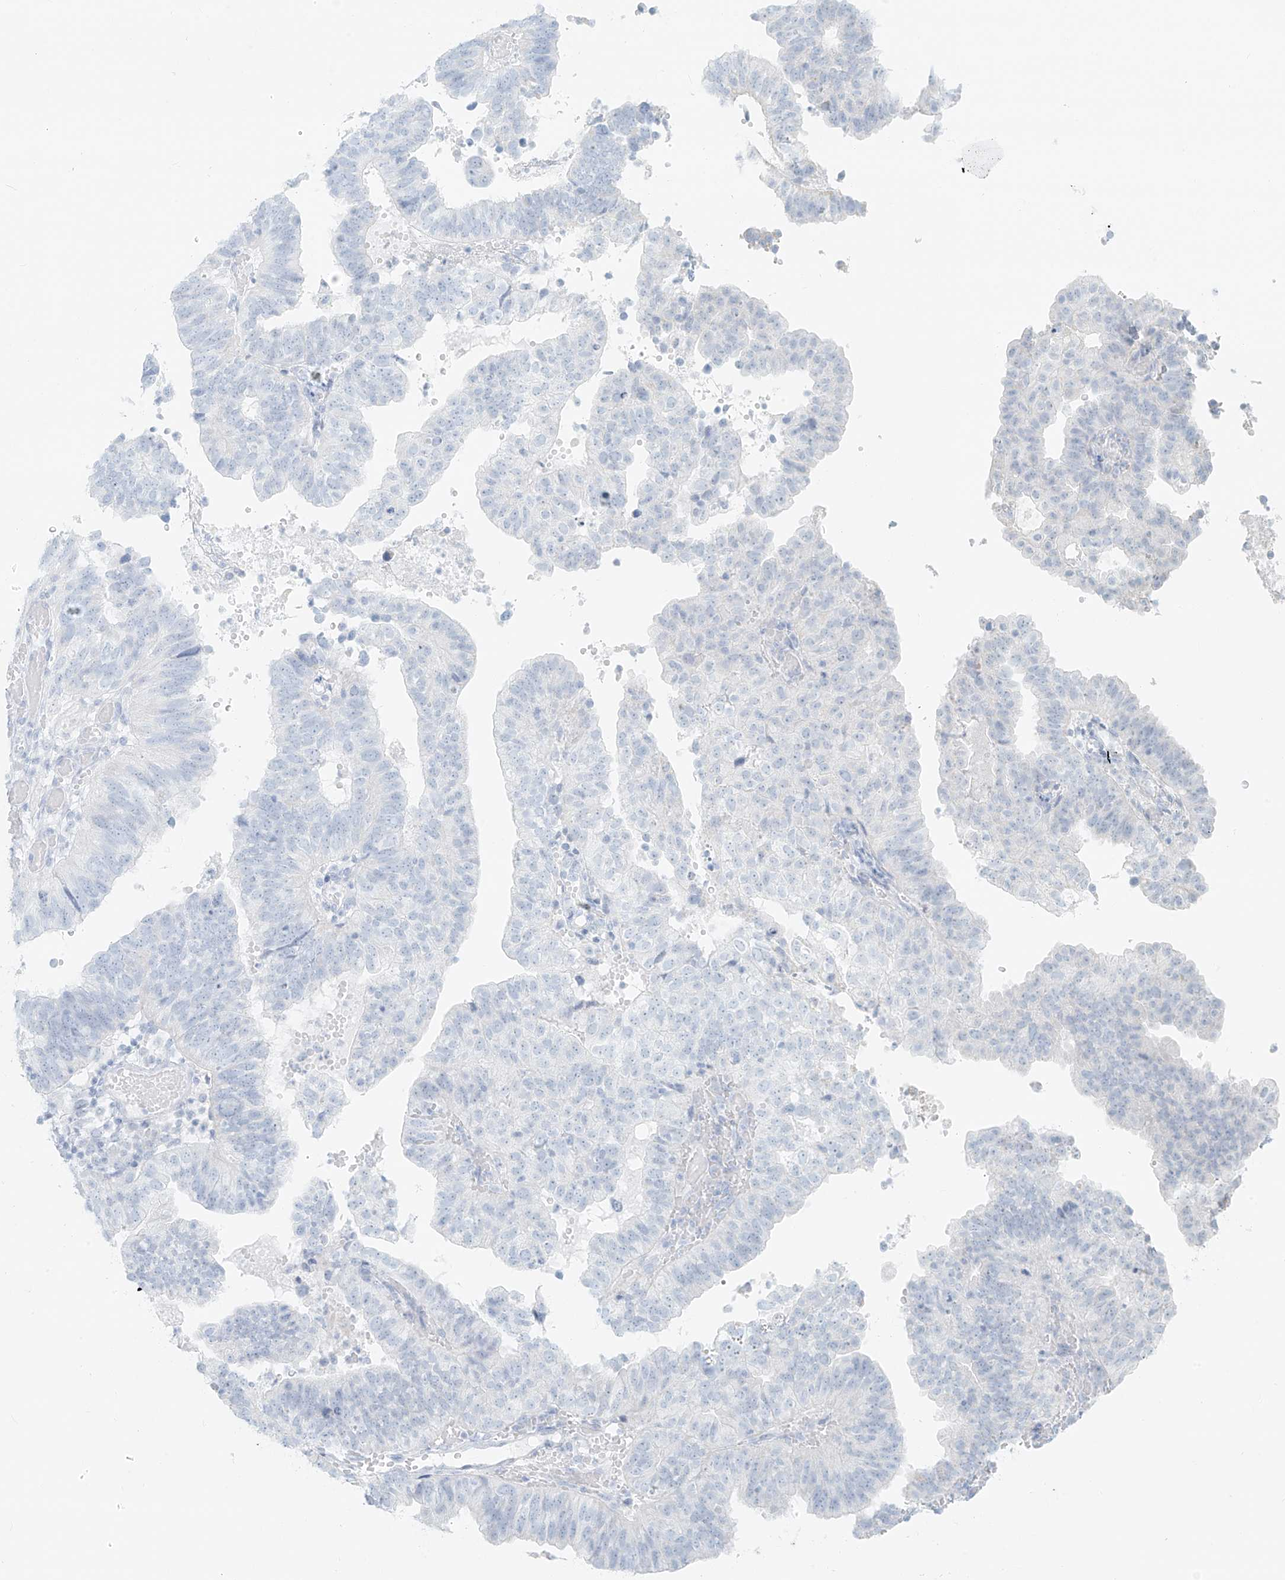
{"staining": {"intensity": "negative", "quantity": "none", "location": "none"}, "tissue": "endometrial cancer", "cell_type": "Tumor cells", "image_type": "cancer", "snomed": [{"axis": "morphology", "description": "Adenocarcinoma, NOS"}, {"axis": "topography", "description": "Uterus"}], "caption": "Histopathology image shows no protein staining in tumor cells of endometrial adenocarcinoma tissue.", "gene": "UST", "patient": {"sex": "female", "age": 77}}